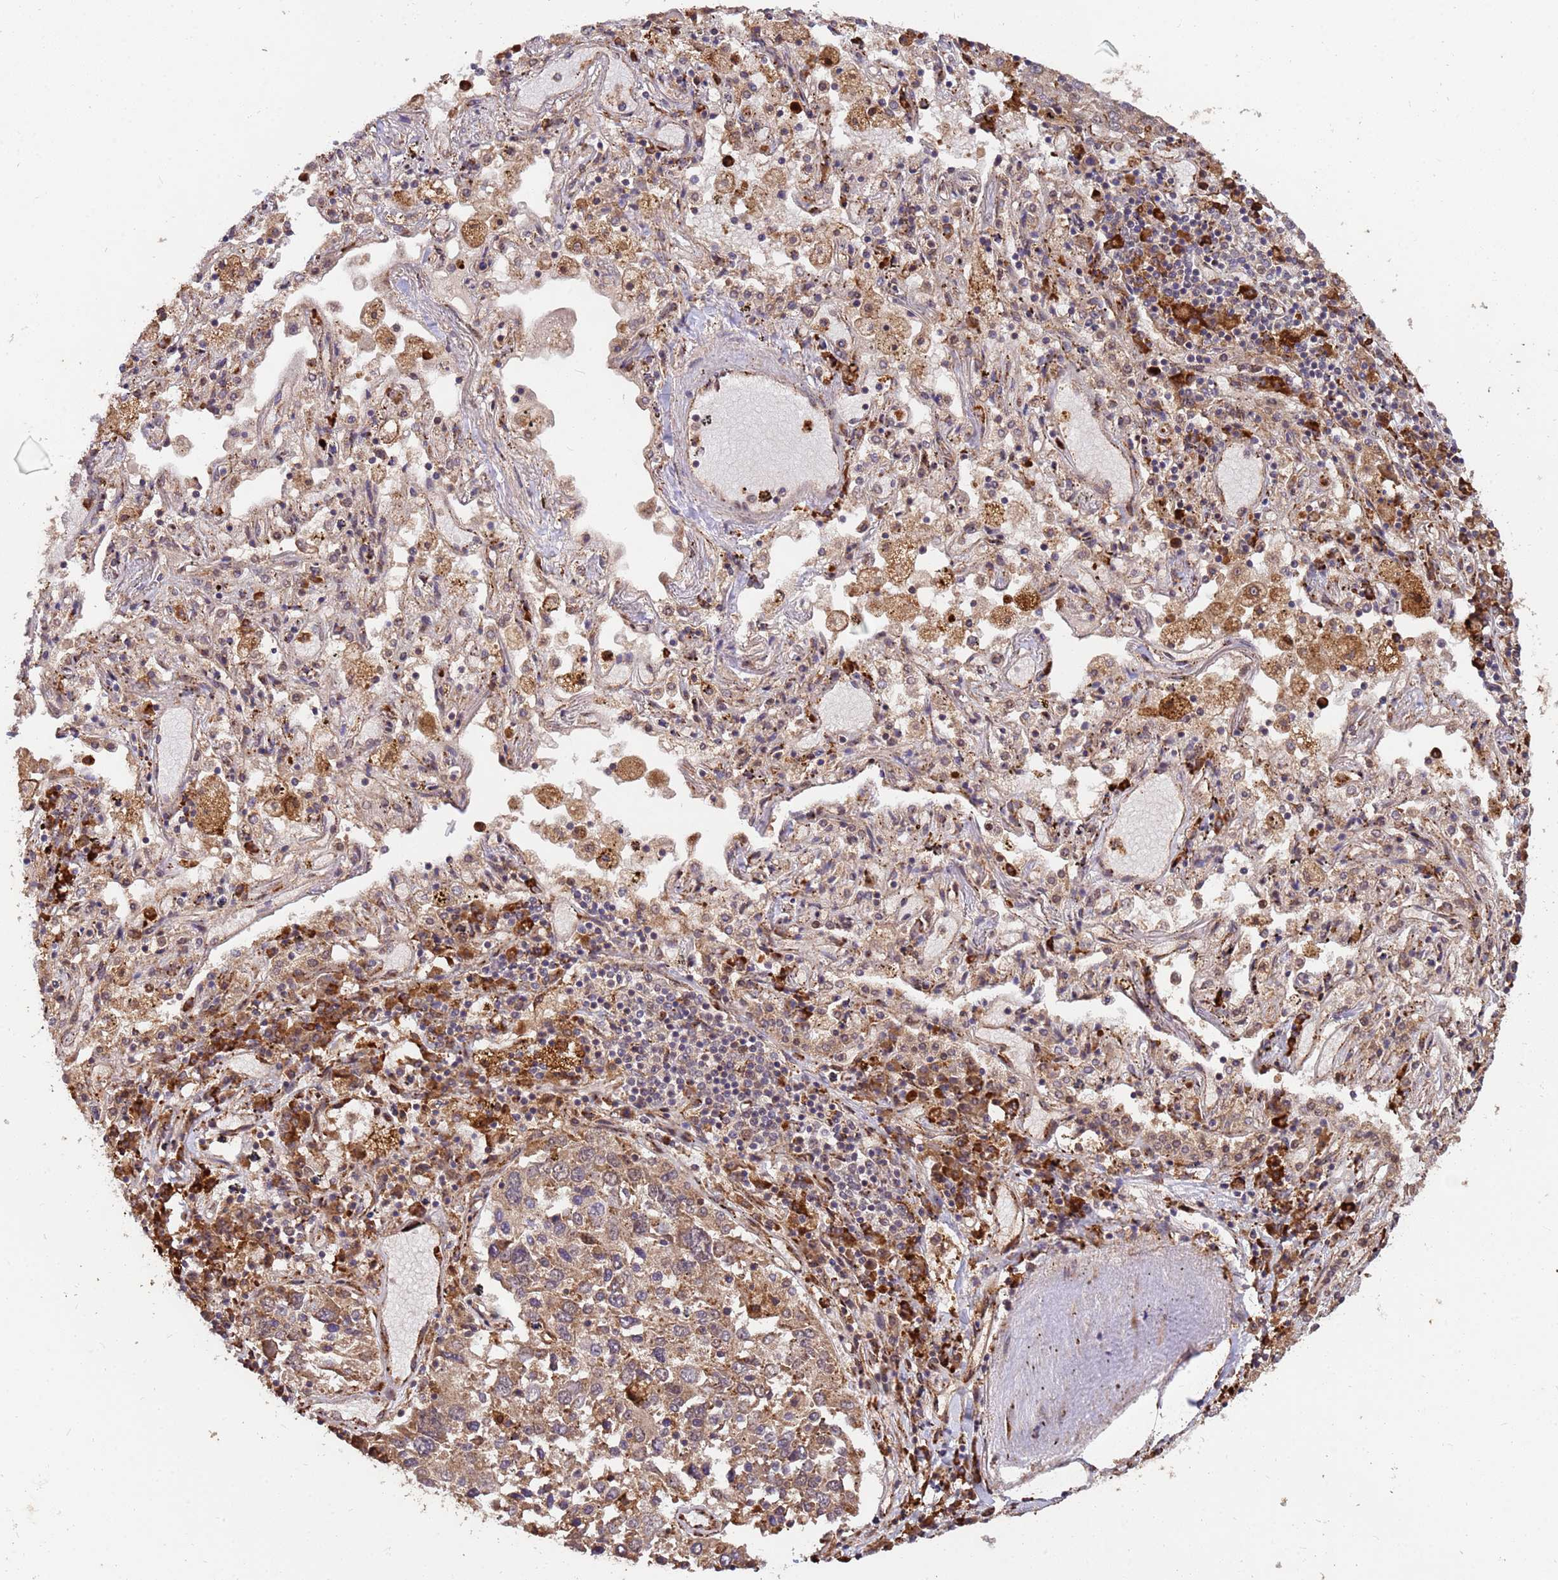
{"staining": {"intensity": "moderate", "quantity": ">75%", "location": "cytoplasmic/membranous"}, "tissue": "lung cancer", "cell_type": "Tumor cells", "image_type": "cancer", "snomed": [{"axis": "morphology", "description": "Squamous cell carcinoma, NOS"}, {"axis": "topography", "description": "Lung"}], "caption": "IHC of human lung cancer displays medium levels of moderate cytoplasmic/membranous positivity in about >75% of tumor cells.", "gene": "ZNF619", "patient": {"sex": "male", "age": 65}}